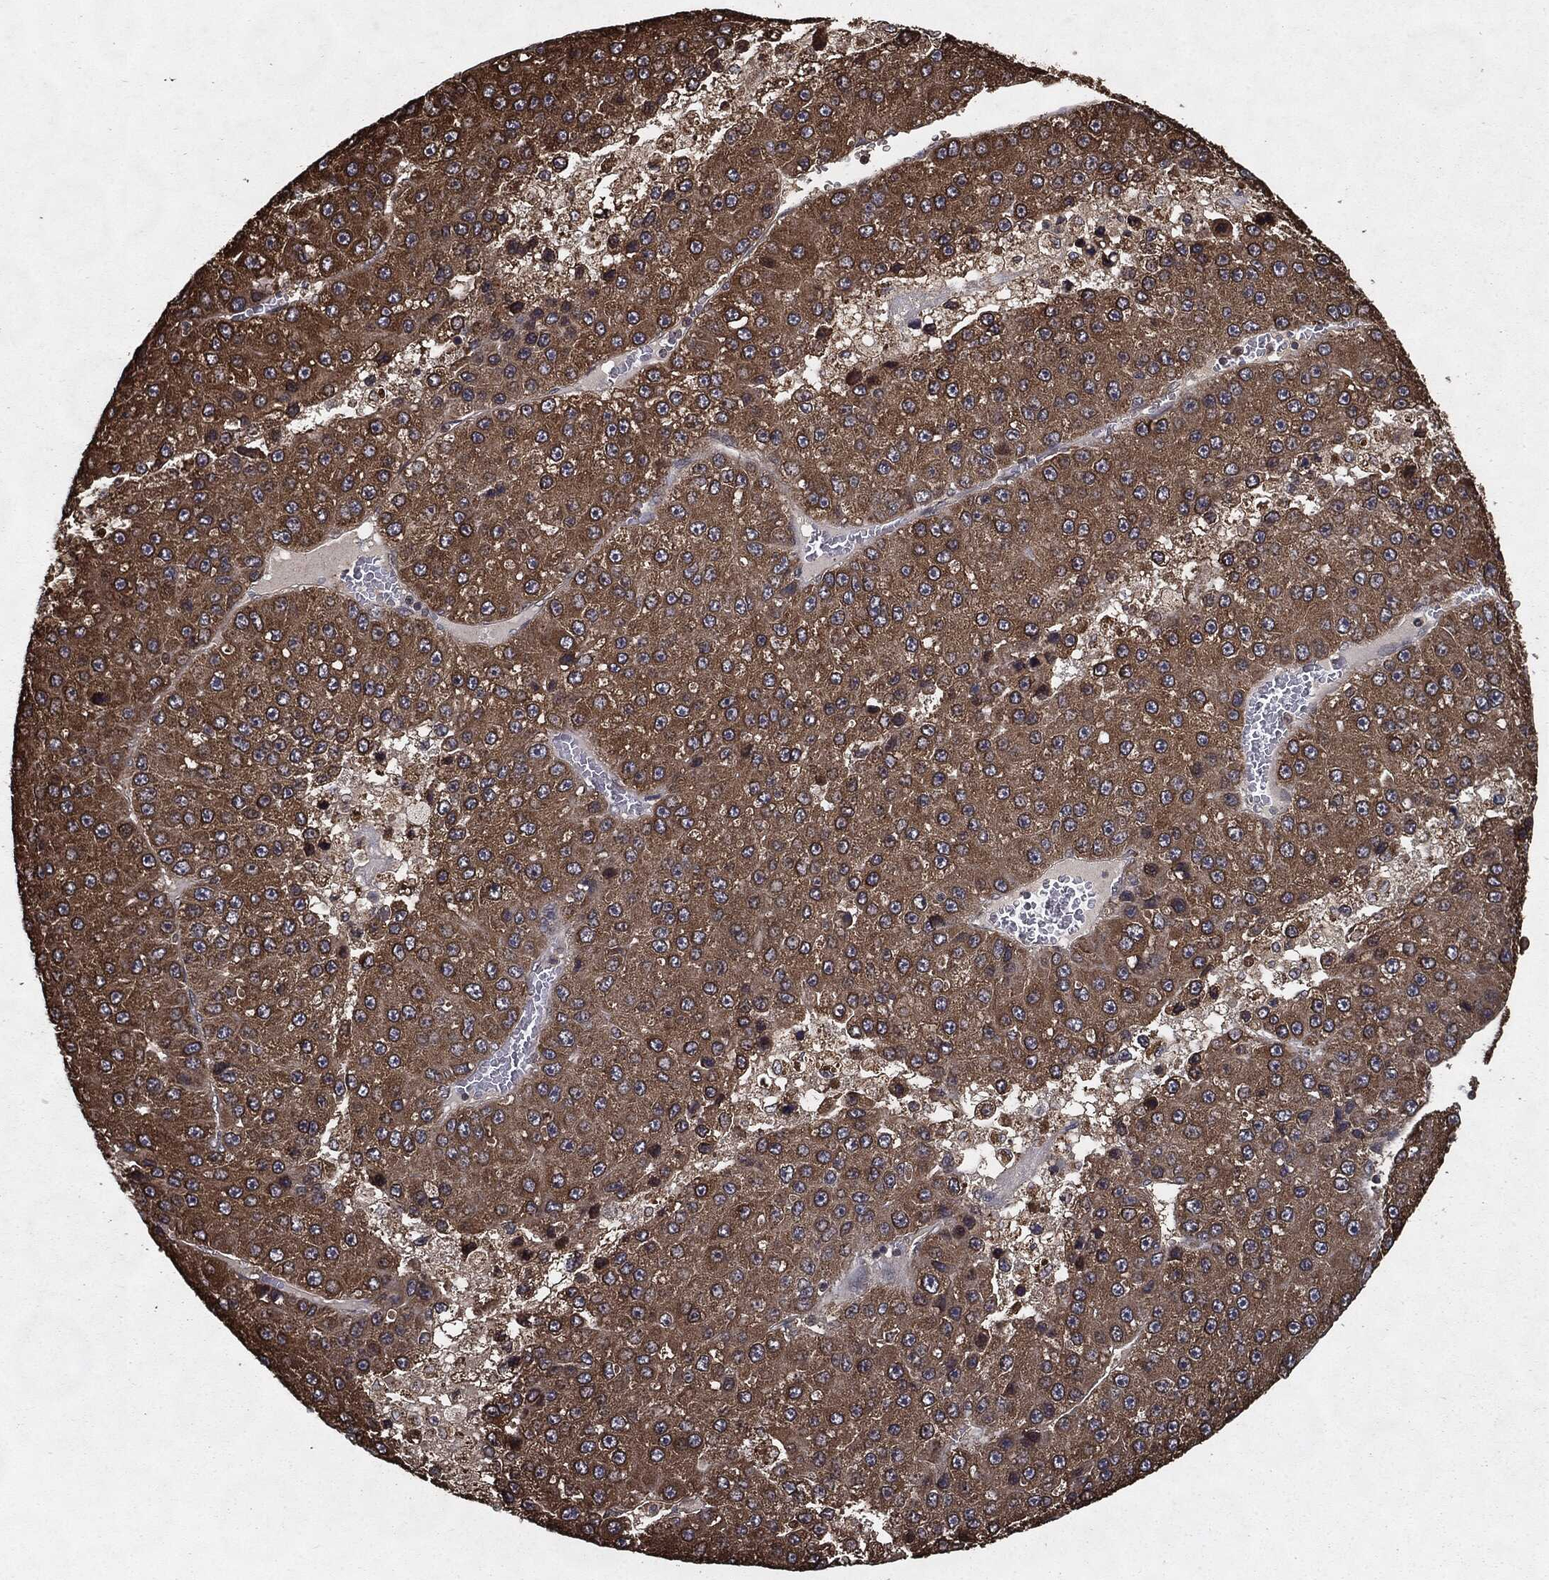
{"staining": {"intensity": "moderate", "quantity": ">75%", "location": "cytoplasmic/membranous"}, "tissue": "liver cancer", "cell_type": "Tumor cells", "image_type": "cancer", "snomed": [{"axis": "morphology", "description": "Carcinoma, Hepatocellular, NOS"}, {"axis": "topography", "description": "Liver"}], "caption": "Immunohistochemical staining of liver hepatocellular carcinoma displays moderate cytoplasmic/membranous protein staining in approximately >75% of tumor cells.", "gene": "HDAC5", "patient": {"sex": "female", "age": 73}}